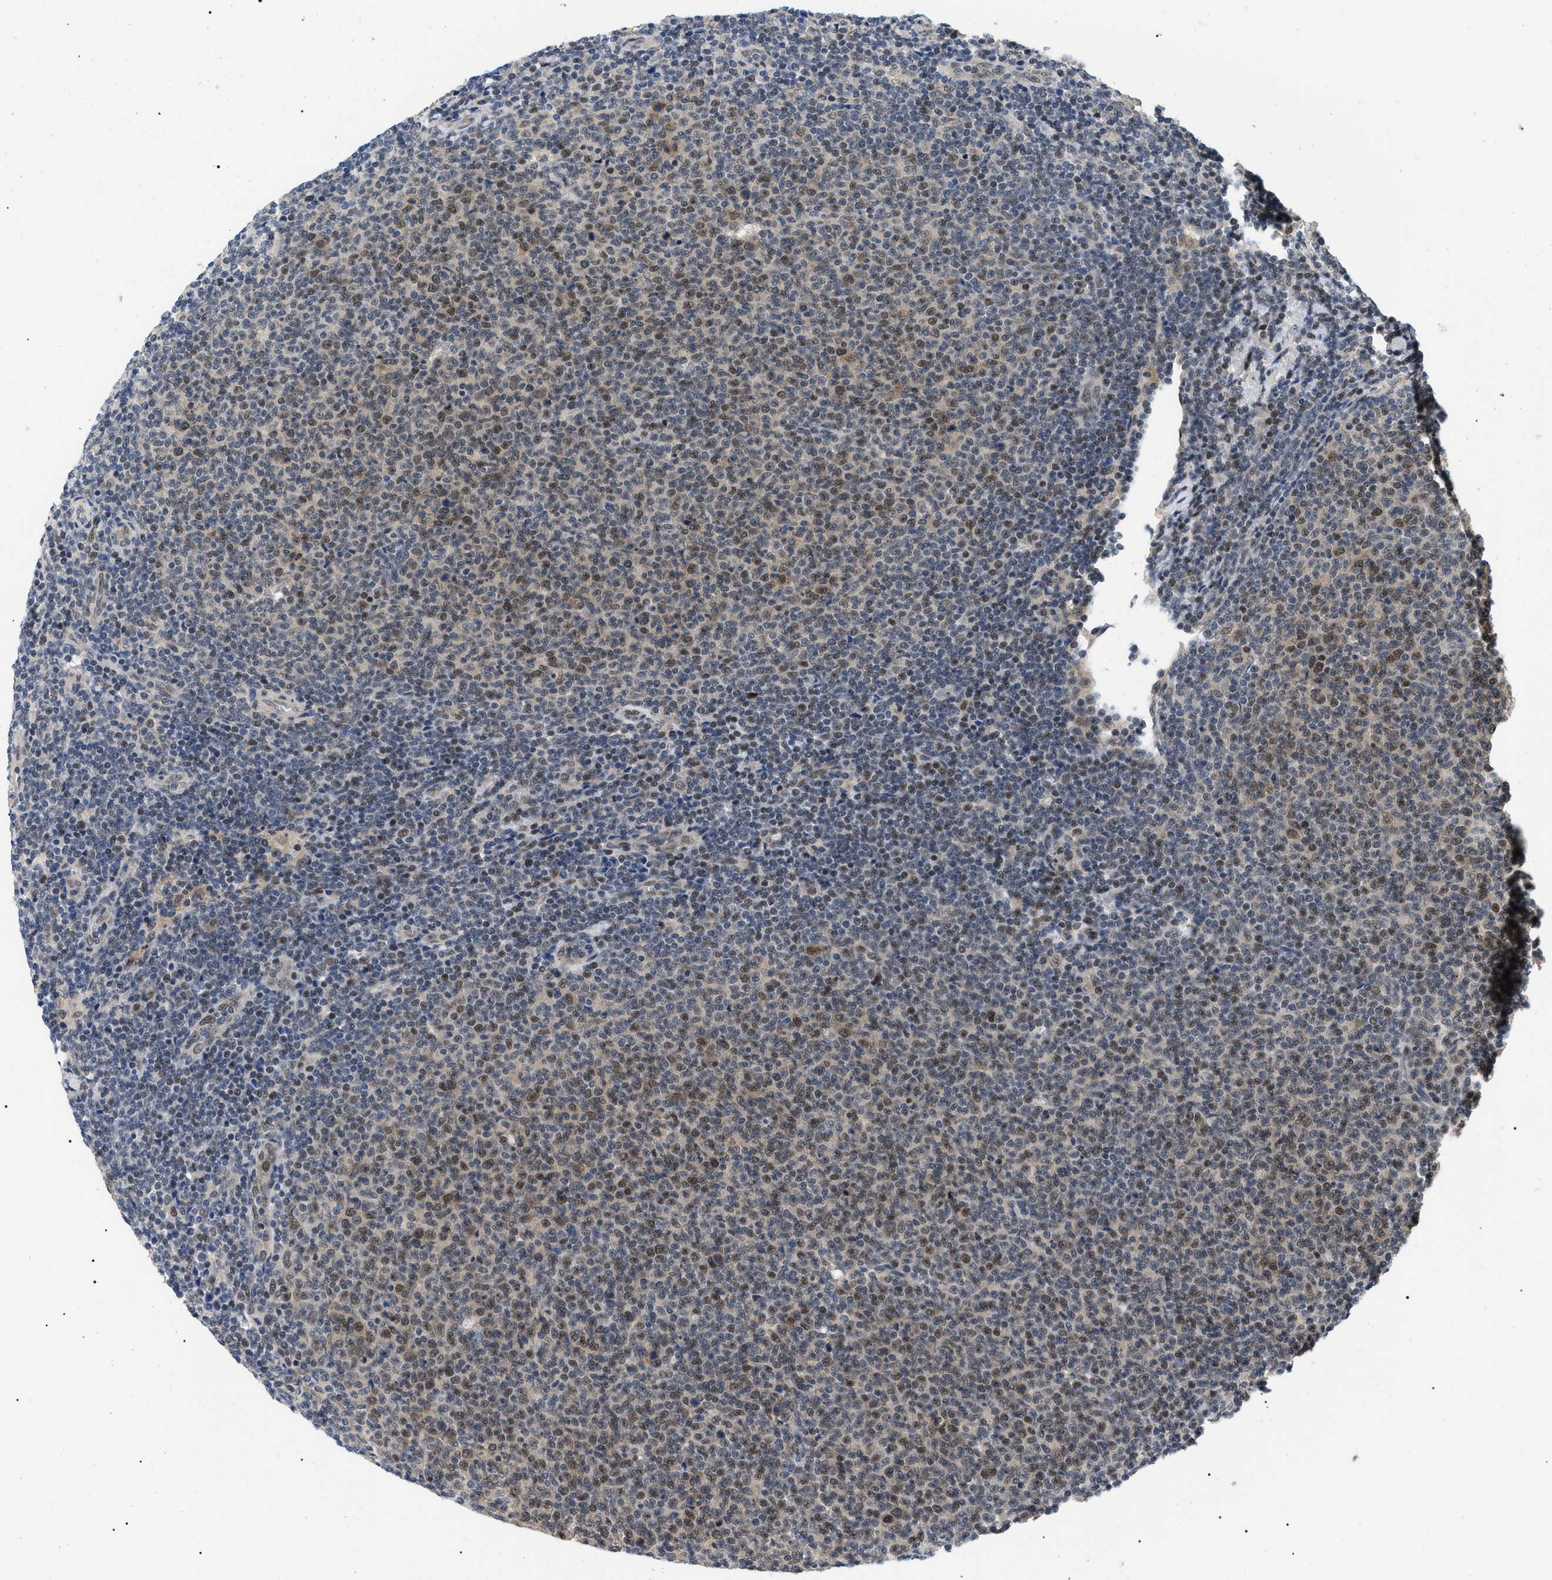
{"staining": {"intensity": "weak", "quantity": "25%-75%", "location": "cytoplasmic/membranous,nuclear"}, "tissue": "lymphoma", "cell_type": "Tumor cells", "image_type": "cancer", "snomed": [{"axis": "morphology", "description": "Malignant lymphoma, non-Hodgkin's type, Low grade"}, {"axis": "topography", "description": "Lymph node"}], "caption": "Tumor cells show weak cytoplasmic/membranous and nuclear positivity in about 25%-75% of cells in lymphoma.", "gene": "GARRE1", "patient": {"sex": "male", "age": 66}}